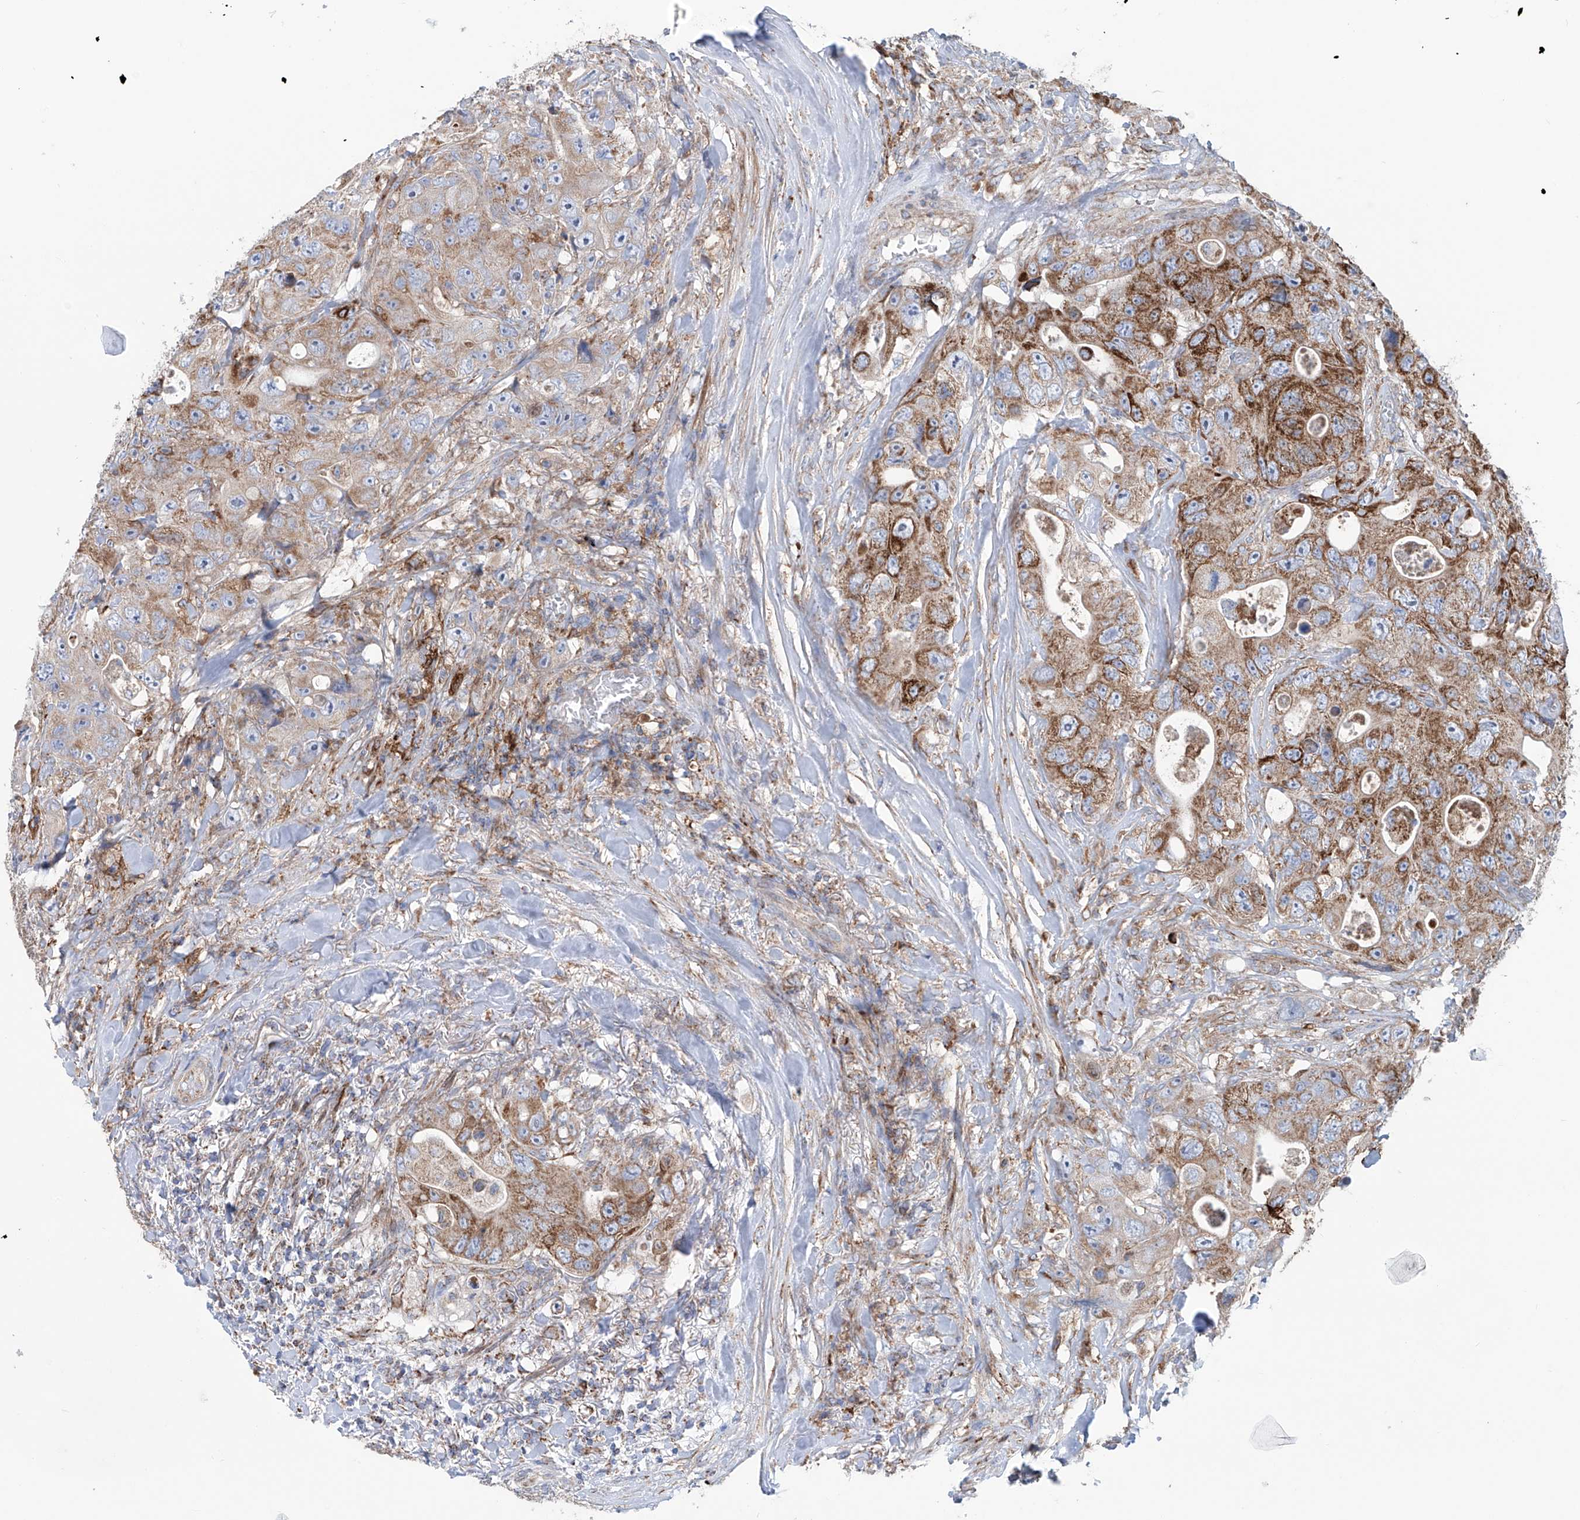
{"staining": {"intensity": "moderate", "quantity": ">75%", "location": "cytoplasmic/membranous"}, "tissue": "colorectal cancer", "cell_type": "Tumor cells", "image_type": "cancer", "snomed": [{"axis": "morphology", "description": "Adenocarcinoma, NOS"}, {"axis": "topography", "description": "Colon"}], "caption": "Tumor cells reveal moderate cytoplasmic/membranous positivity in approximately >75% of cells in adenocarcinoma (colorectal).", "gene": "ALDH6A1", "patient": {"sex": "female", "age": 46}}